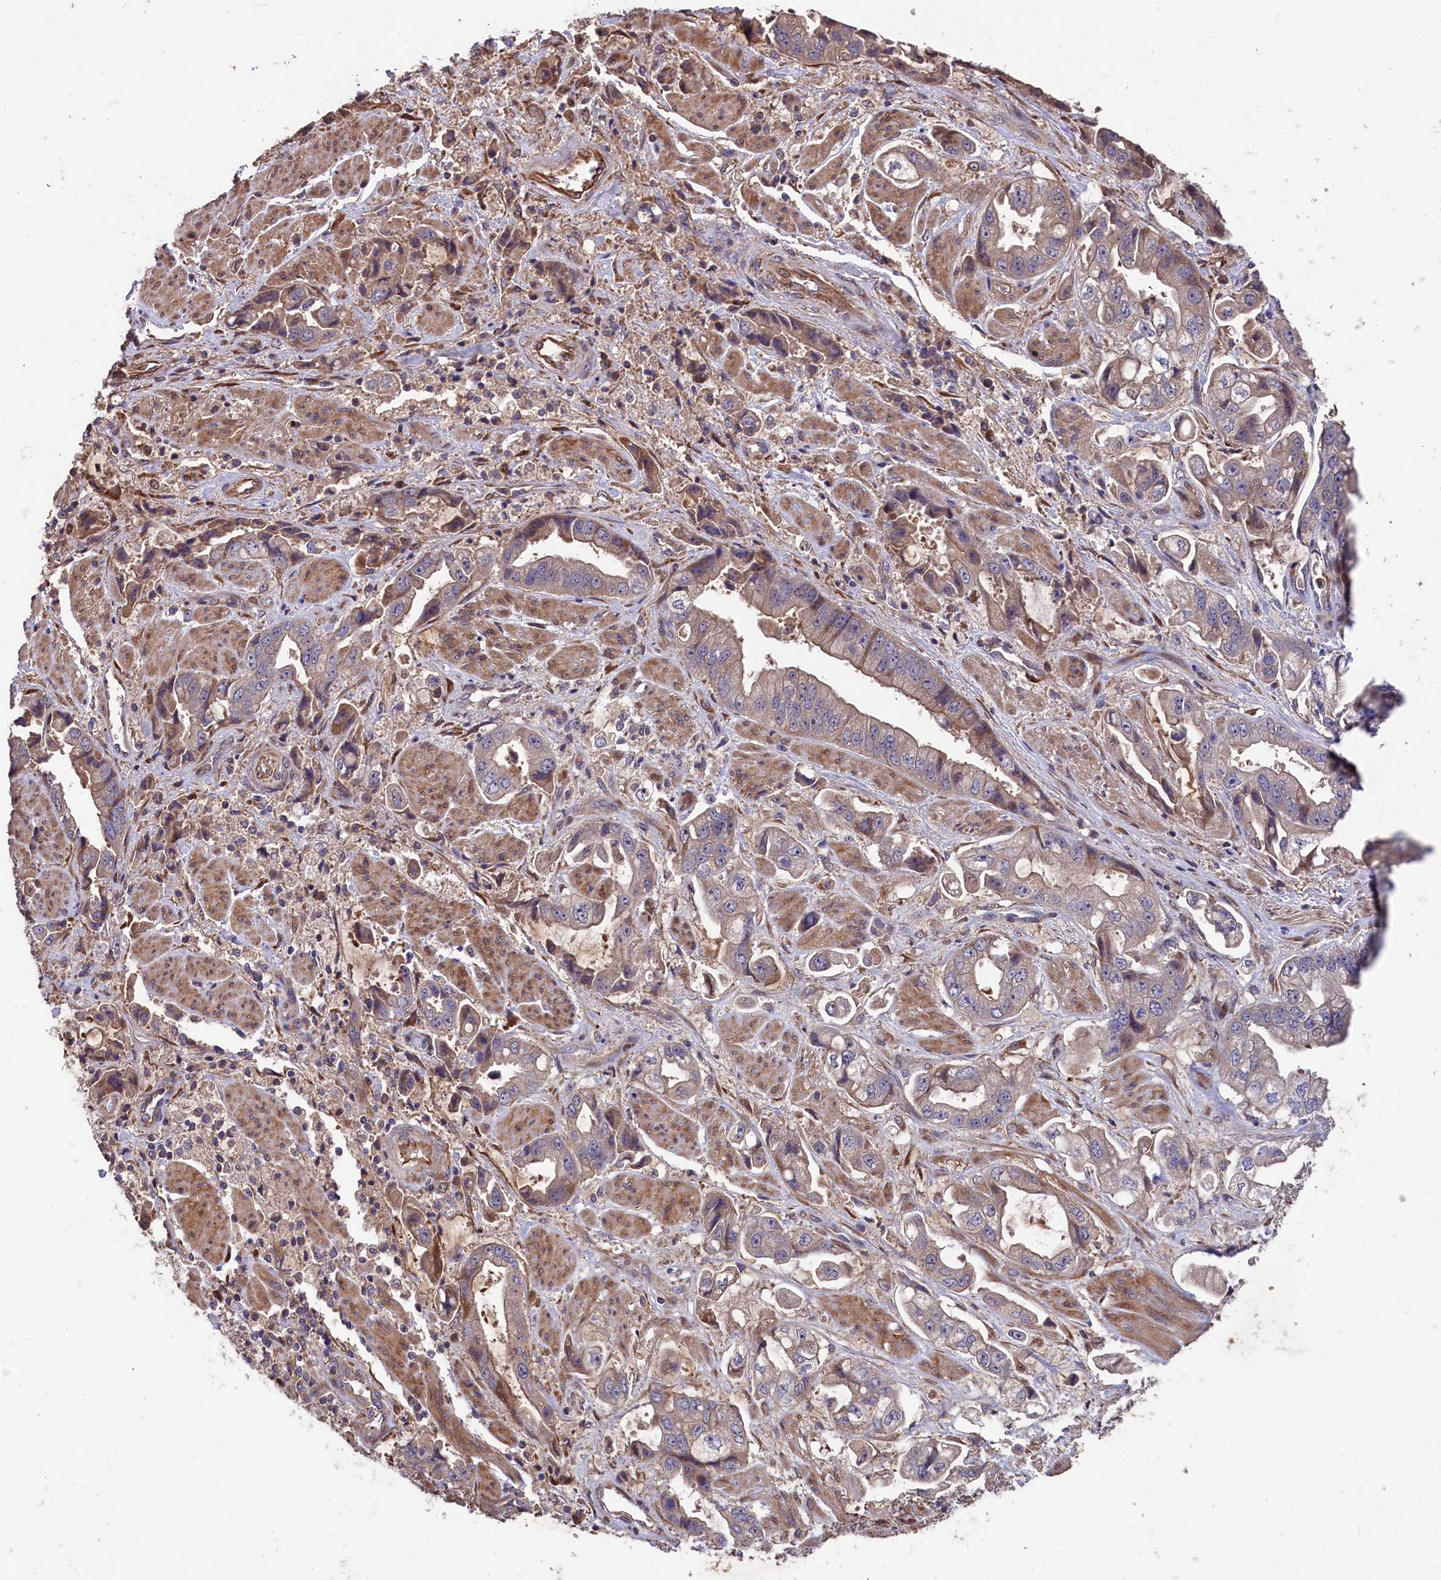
{"staining": {"intensity": "weak", "quantity": "25%-75%", "location": "cytoplasmic/membranous"}, "tissue": "stomach cancer", "cell_type": "Tumor cells", "image_type": "cancer", "snomed": [{"axis": "morphology", "description": "Adenocarcinoma, NOS"}, {"axis": "topography", "description": "Stomach"}], "caption": "Stomach adenocarcinoma stained for a protein (brown) exhibits weak cytoplasmic/membranous positive staining in about 25%-75% of tumor cells.", "gene": "GREB1L", "patient": {"sex": "male", "age": 62}}